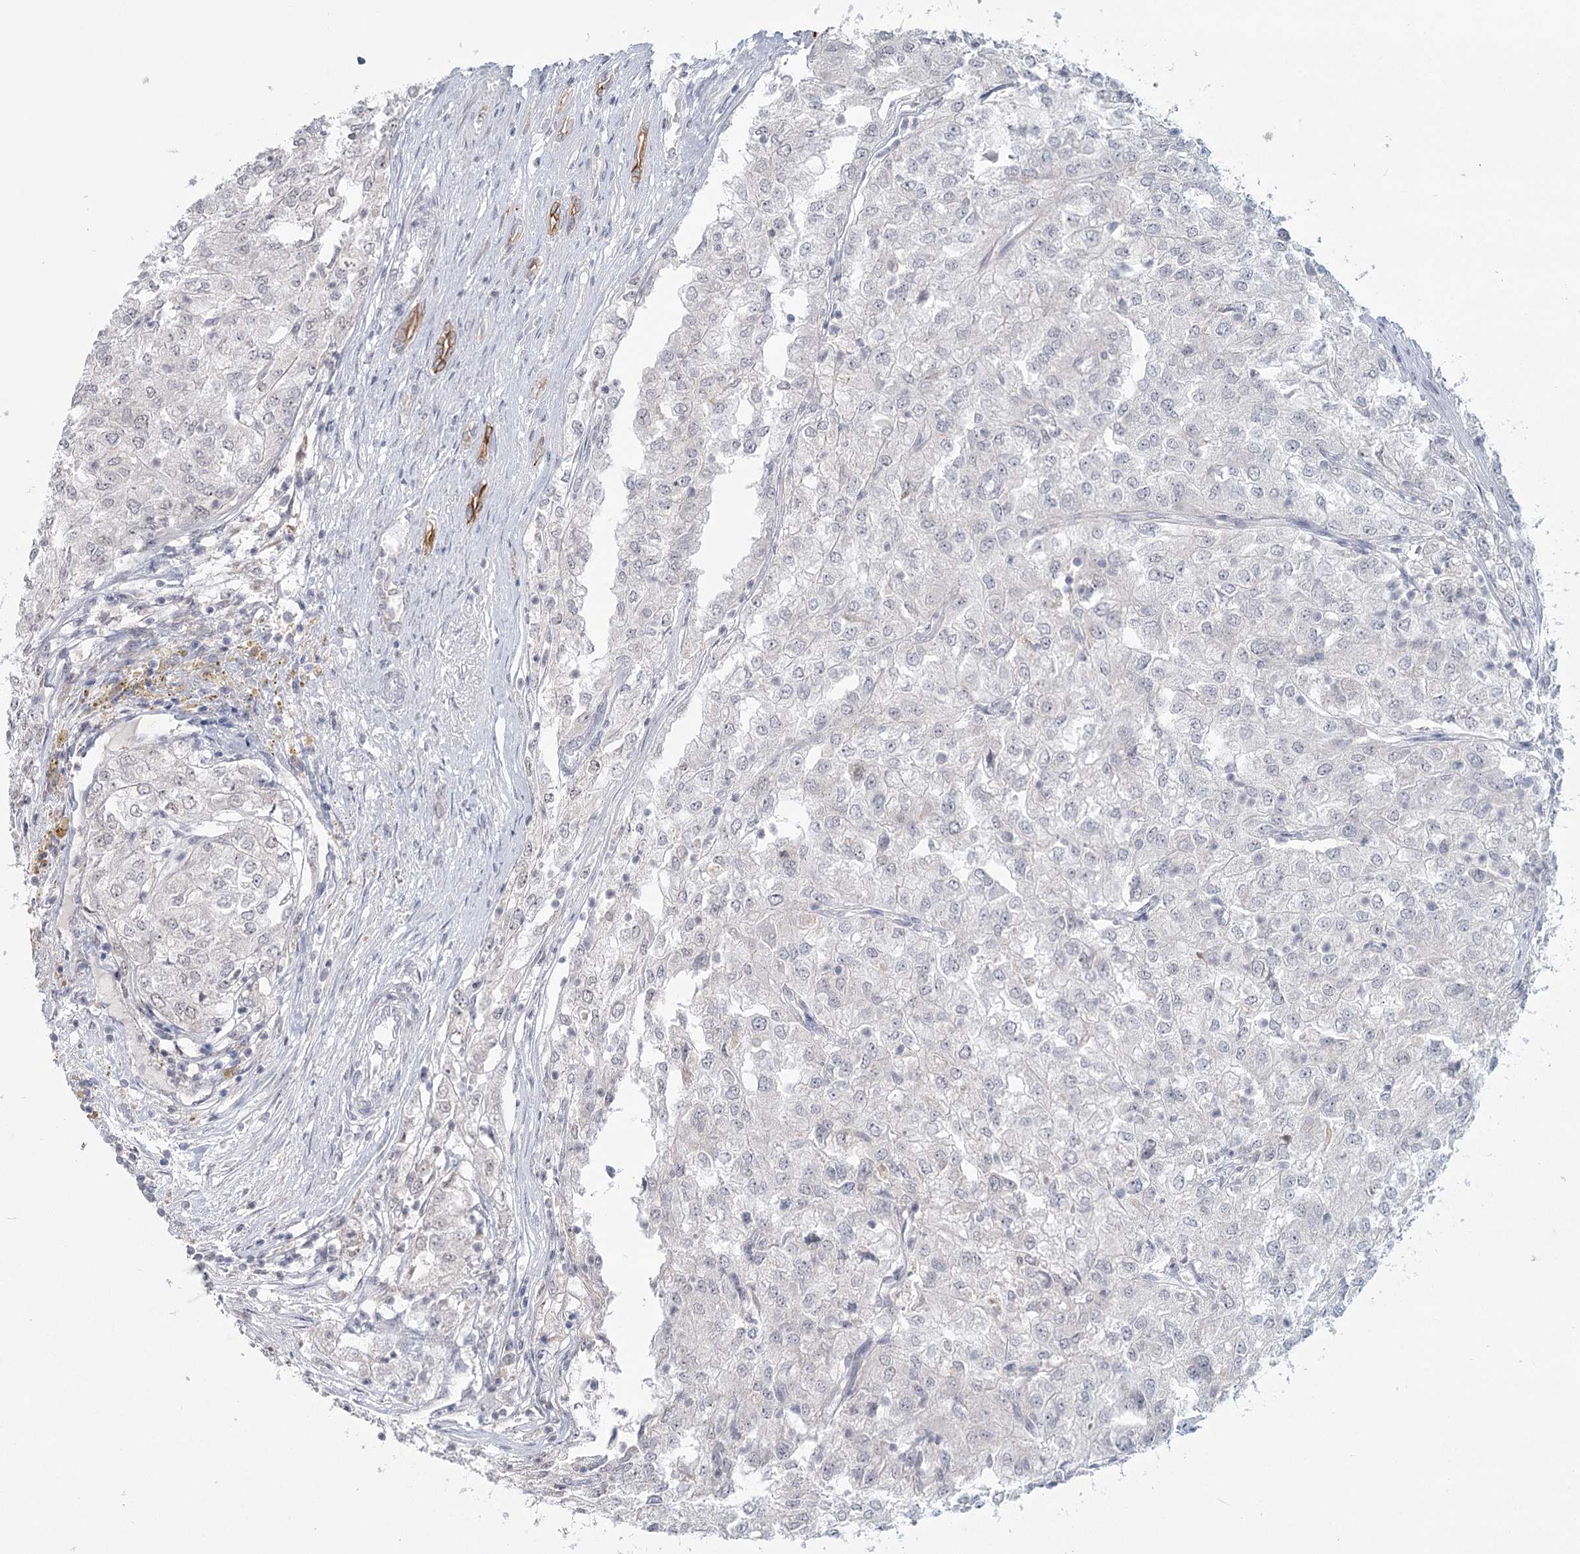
{"staining": {"intensity": "negative", "quantity": "none", "location": "none"}, "tissue": "renal cancer", "cell_type": "Tumor cells", "image_type": "cancer", "snomed": [{"axis": "morphology", "description": "Adenocarcinoma, NOS"}, {"axis": "topography", "description": "Kidney"}], "caption": "Renal cancer (adenocarcinoma) stained for a protein using immunohistochemistry (IHC) reveals no positivity tumor cells.", "gene": "TMEM70", "patient": {"sex": "female", "age": 54}}